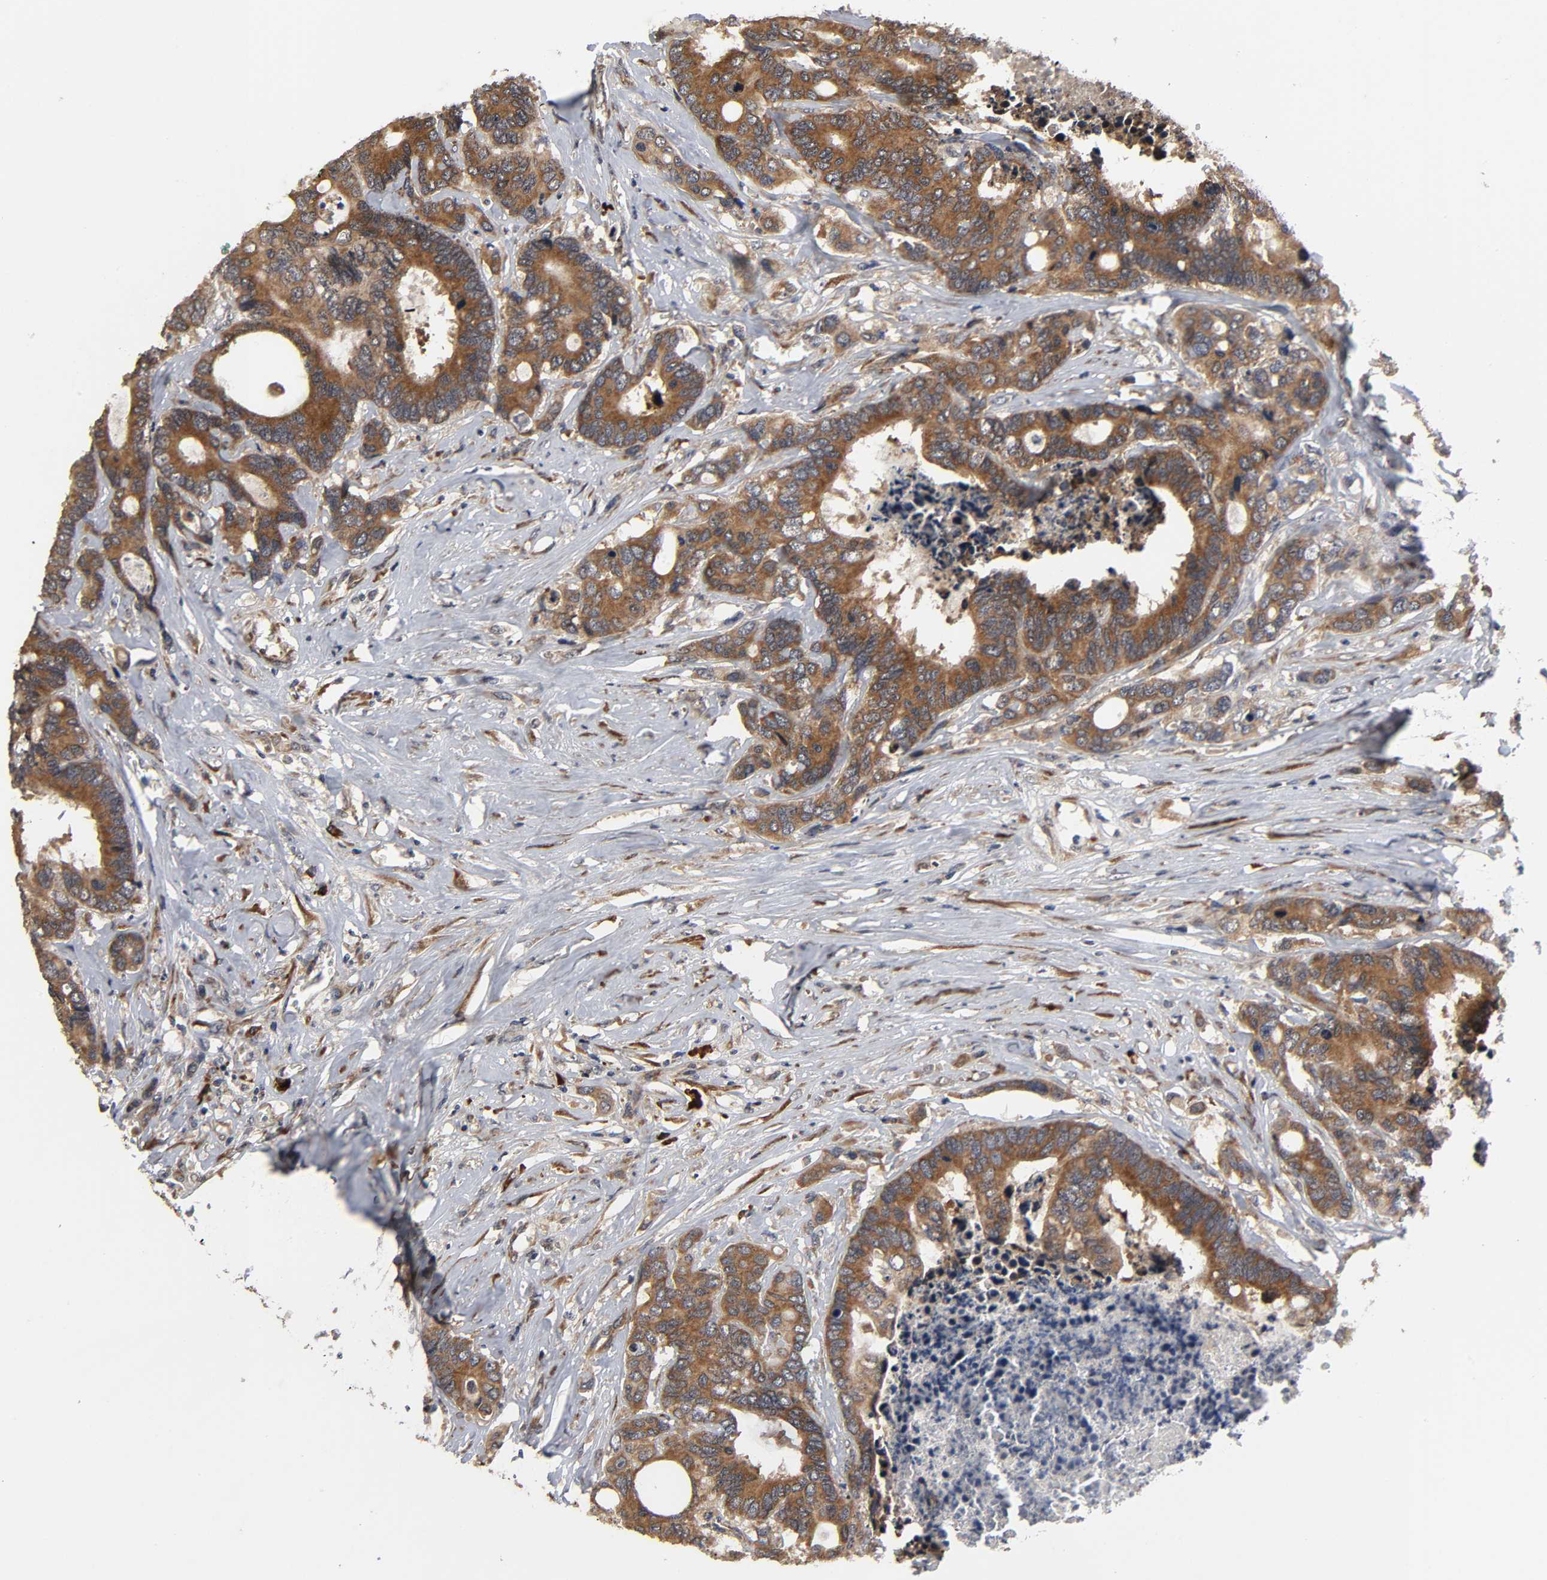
{"staining": {"intensity": "strong", "quantity": ">75%", "location": "cytoplasmic/membranous"}, "tissue": "colorectal cancer", "cell_type": "Tumor cells", "image_type": "cancer", "snomed": [{"axis": "morphology", "description": "Adenocarcinoma, NOS"}, {"axis": "topography", "description": "Rectum"}], "caption": "The immunohistochemical stain labels strong cytoplasmic/membranous expression in tumor cells of colorectal adenocarcinoma tissue. The staining is performed using DAB brown chromogen to label protein expression. The nuclei are counter-stained blue using hematoxylin.", "gene": "SLC30A9", "patient": {"sex": "male", "age": 55}}